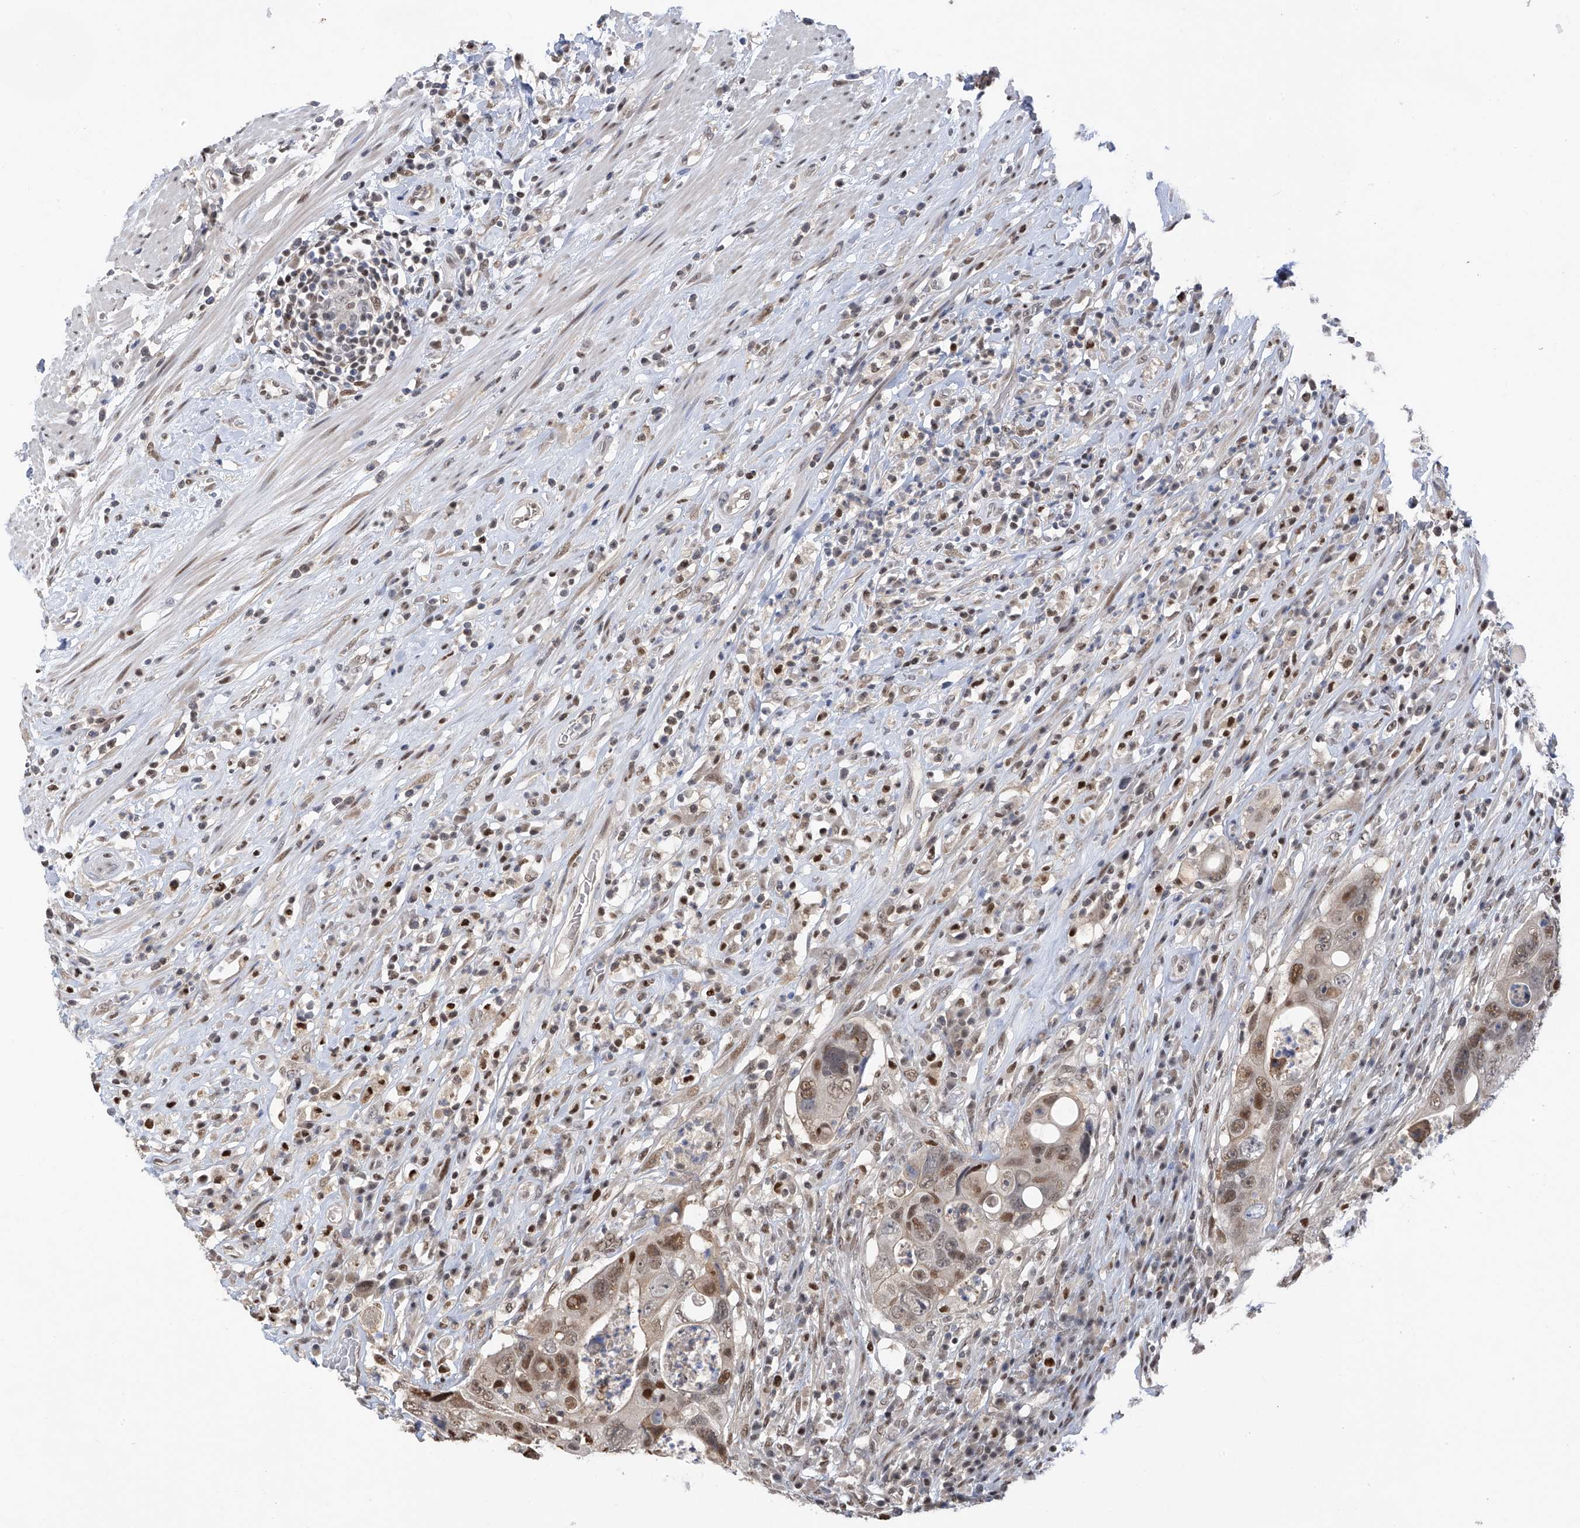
{"staining": {"intensity": "moderate", "quantity": "25%-75%", "location": "nuclear"}, "tissue": "colorectal cancer", "cell_type": "Tumor cells", "image_type": "cancer", "snomed": [{"axis": "morphology", "description": "Adenocarcinoma, NOS"}, {"axis": "topography", "description": "Rectum"}], "caption": "Human colorectal cancer (adenocarcinoma) stained with a brown dye reveals moderate nuclear positive staining in approximately 25%-75% of tumor cells.", "gene": "PMM1", "patient": {"sex": "male", "age": 59}}